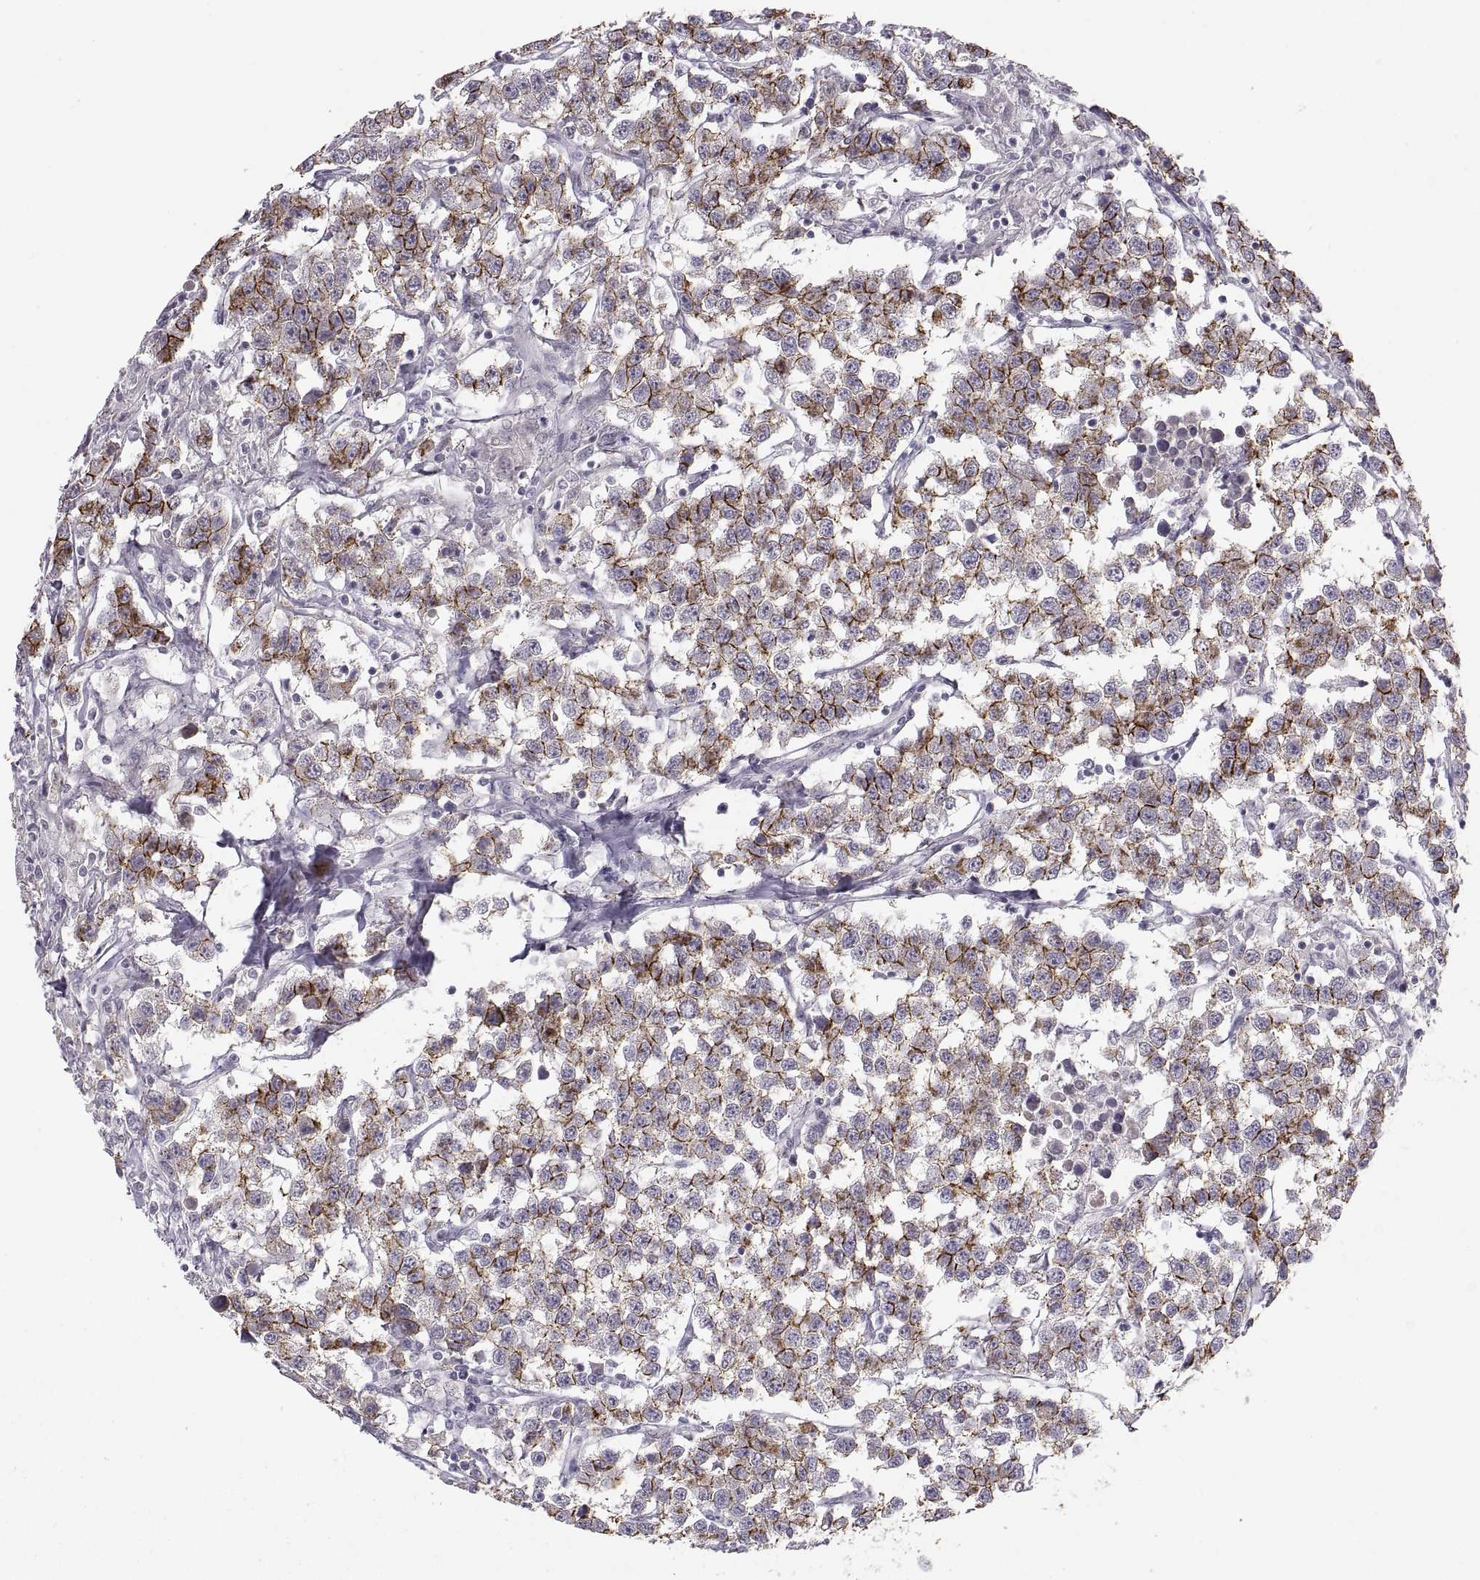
{"staining": {"intensity": "strong", "quantity": ">75%", "location": "cytoplasmic/membranous"}, "tissue": "testis cancer", "cell_type": "Tumor cells", "image_type": "cancer", "snomed": [{"axis": "morphology", "description": "Seminoma, NOS"}, {"axis": "topography", "description": "Testis"}], "caption": "An image of testis cancer (seminoma) stained for a protein displays strong cytoplasmic/membranous brown staining in tumor cells.", "gene": "CDH2", "patient": {"sex": "male", "age": 59}}